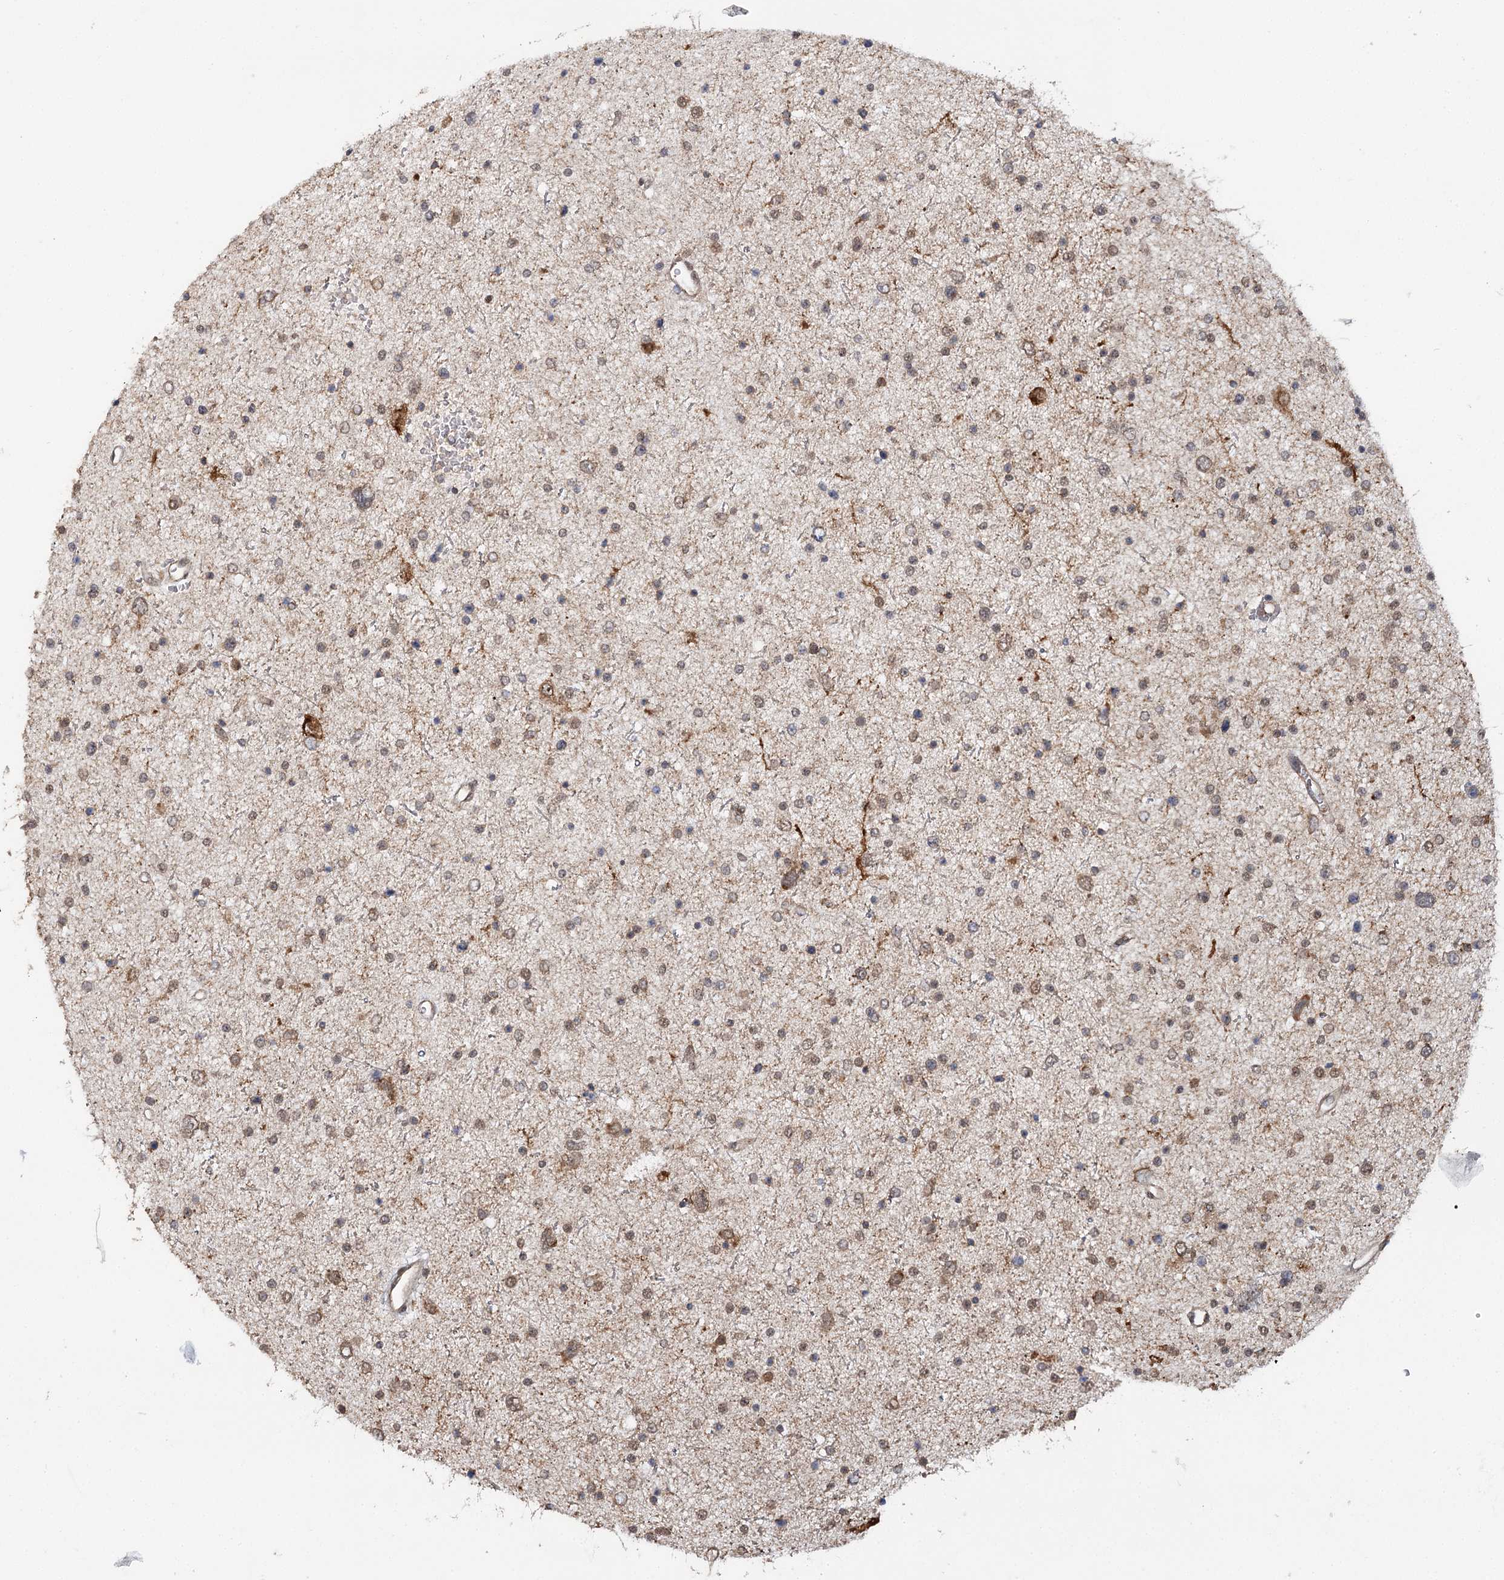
{"staining": {"intensity": "moderate", "quantity": "25%-75%", "location": "cytoplasmic/membranous,nuclear"}, "tissue": "glioma", "cell_type": "Tumor cells", "image_type": "cancer", "snomed": [{"axis": "morphology", "description": "Glioma, malignant, Low grade"}, {"axis": "topography", "description": "Brain"}], "caption": "DAB (3,3'-diaminobenzidine) immunohistochemical staining of human low-grade glioma (malignant) shows moderate cytoplasmic/membranous and nuclear protein expression in approximately 25%-75% of tumor cells.", "gene": "ZNRF3", "patient": {"sex": "female", "age": 37}}